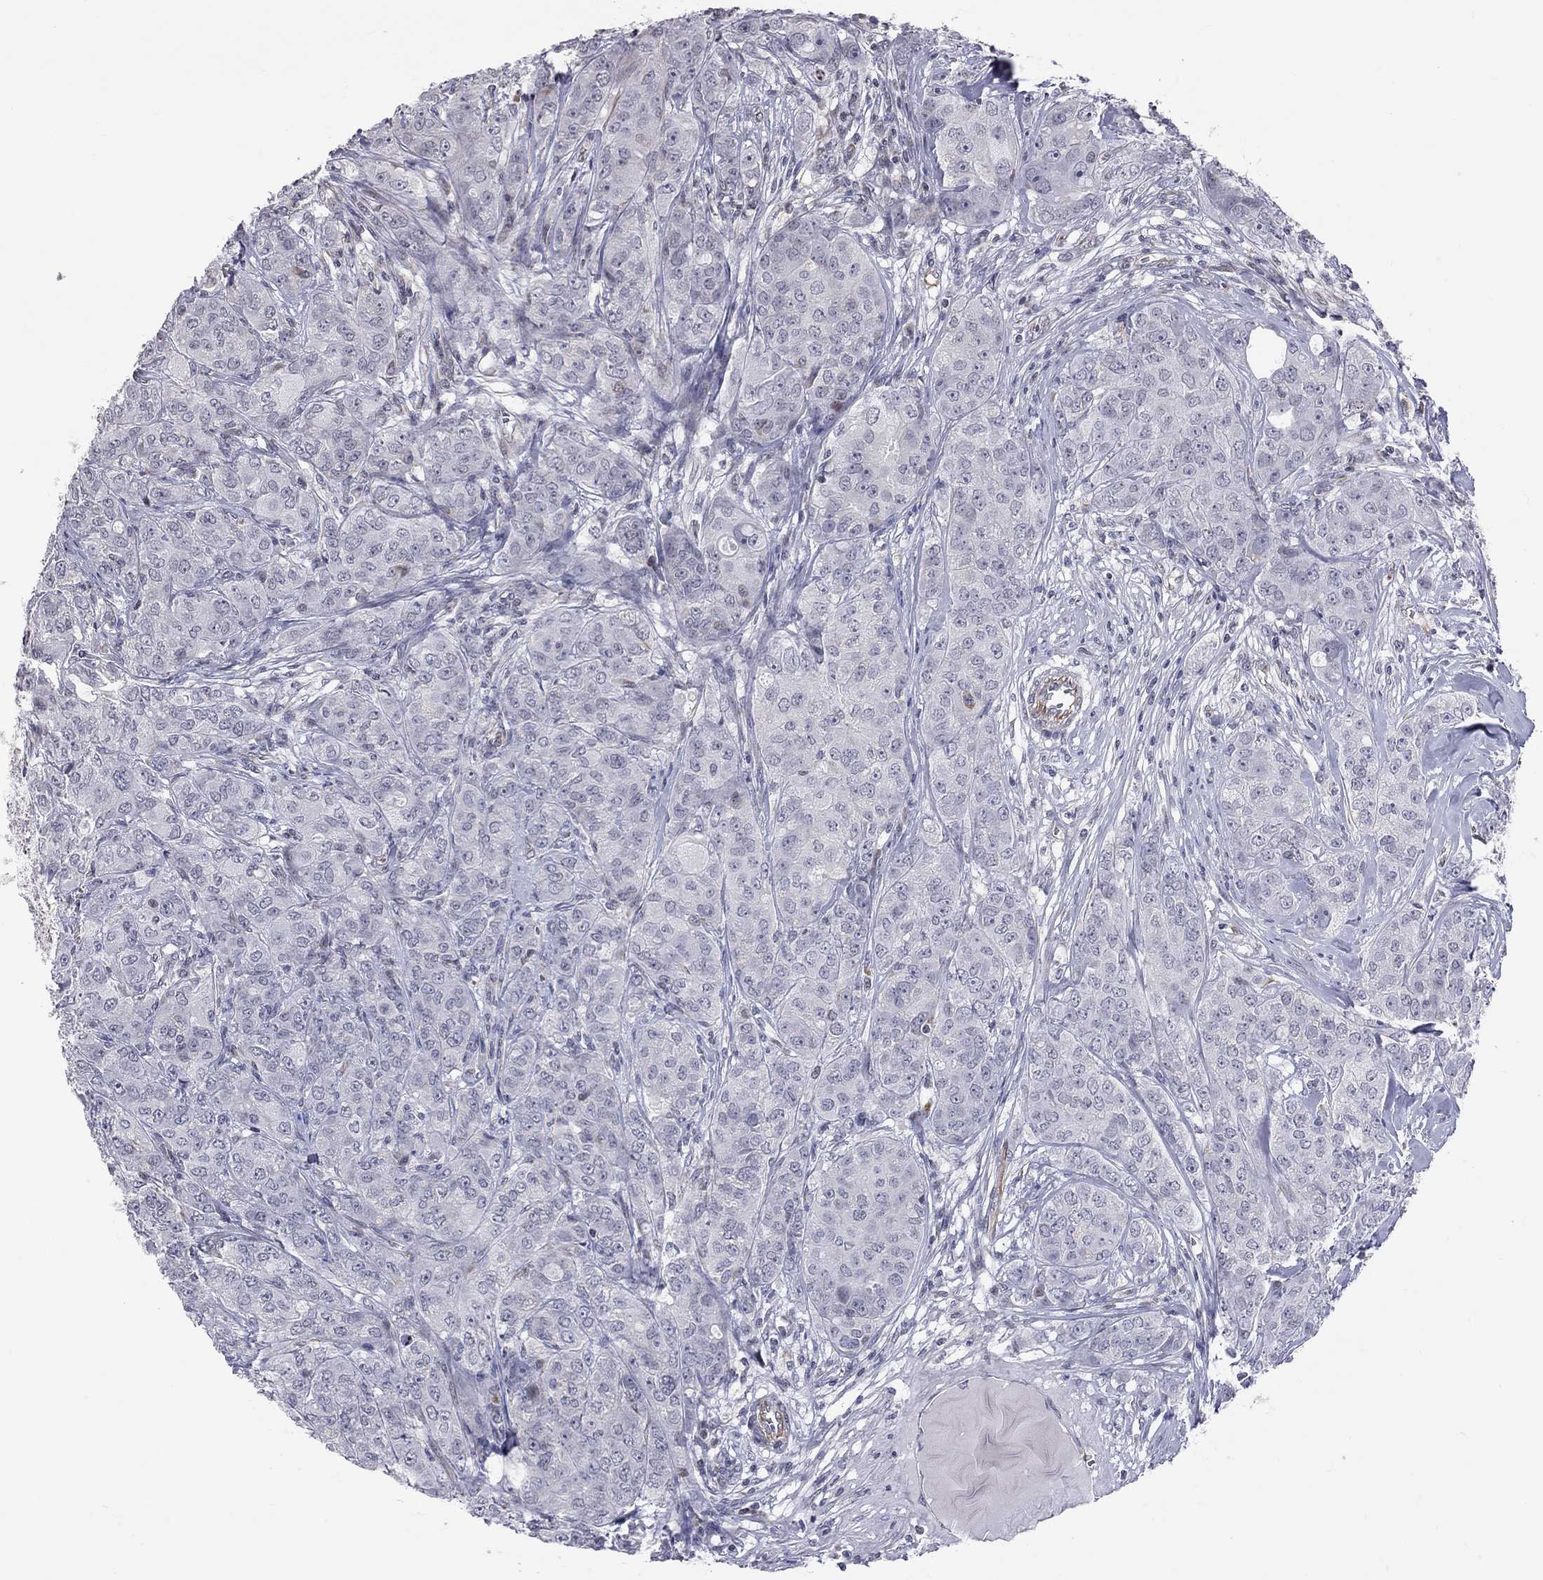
{"staining": {"intensity": "negative", "quantity": "none", "location": "none"}, "tissue": "breast cancer", "cell_type": "Tumor cells", "image_type": "cancer", "snomed": [{"axis": "morphology", "description": "Duct carcinoma"}, {"axis": "topography", "description": "Breast"}], "caption": "Immunohistochemistry (IHC) of human breast intraductal carcinoma exhibits no staining in tumor cells.", "gene": "MTNR1B", "patient": {"sex": "female", "age": 43}}